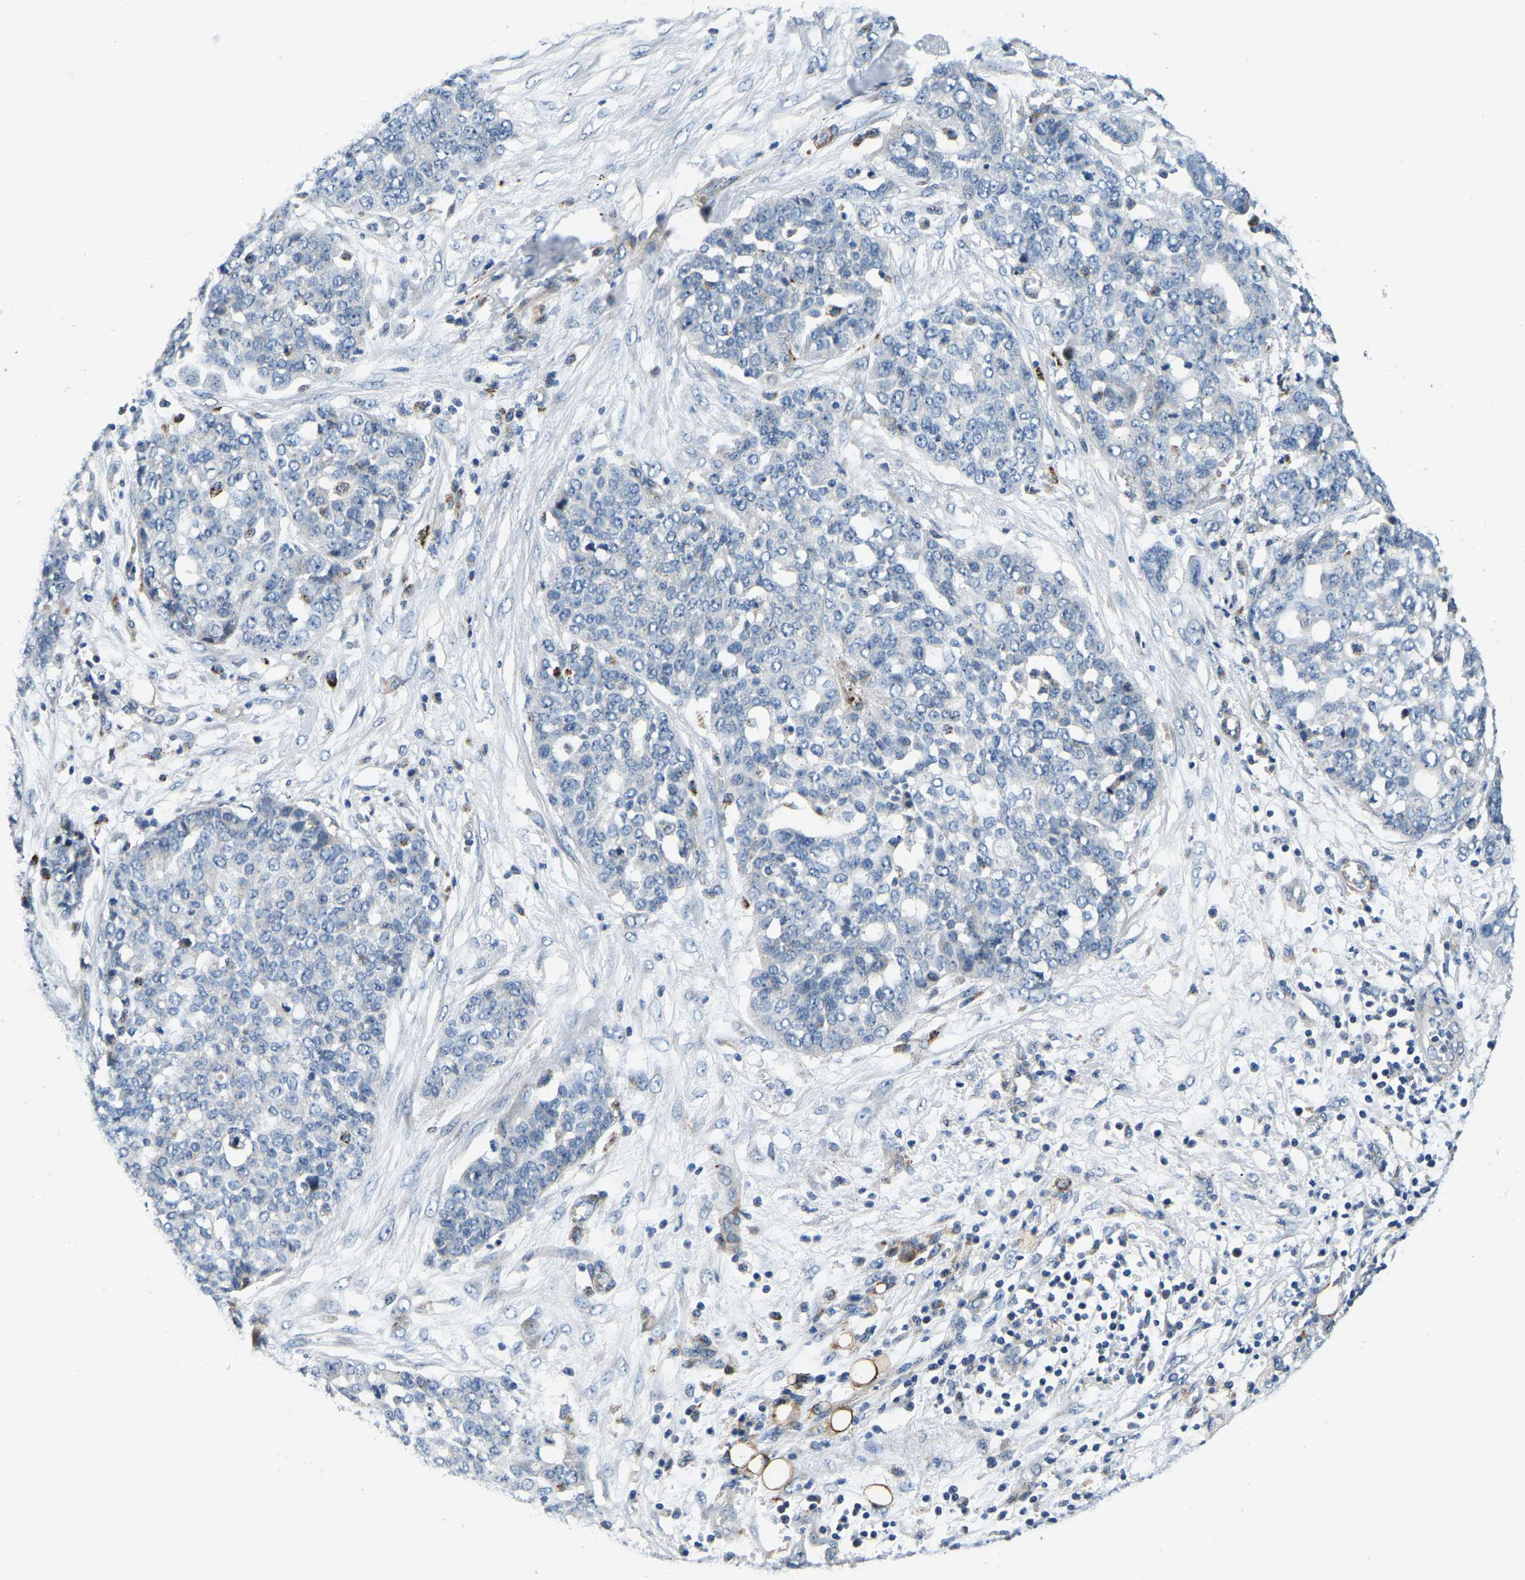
{"staining": {"intensity": "negative", "quantity": "none", "location": "none"}, "tissue": "ovarian cancer", "cell_type": "Tumor cells", "image_type": "cancer", "snomed": [{"axis": "morphology", "description": "Cystadenocarcinoma, serous, NOS"}, {"axis": "topography", "description": "Soft tissue"}, {"axis": "topography", "description": "Ovary"}], "caption": "A high-resolution photomicrograph shows immunohistochemistry staining of ovarian cancer (serous cystadenocarcinoma), which exhibits no significant positivity in tumor cells.", "gene": "RNF39", "patient": {"sex": "female", "age": 57}}